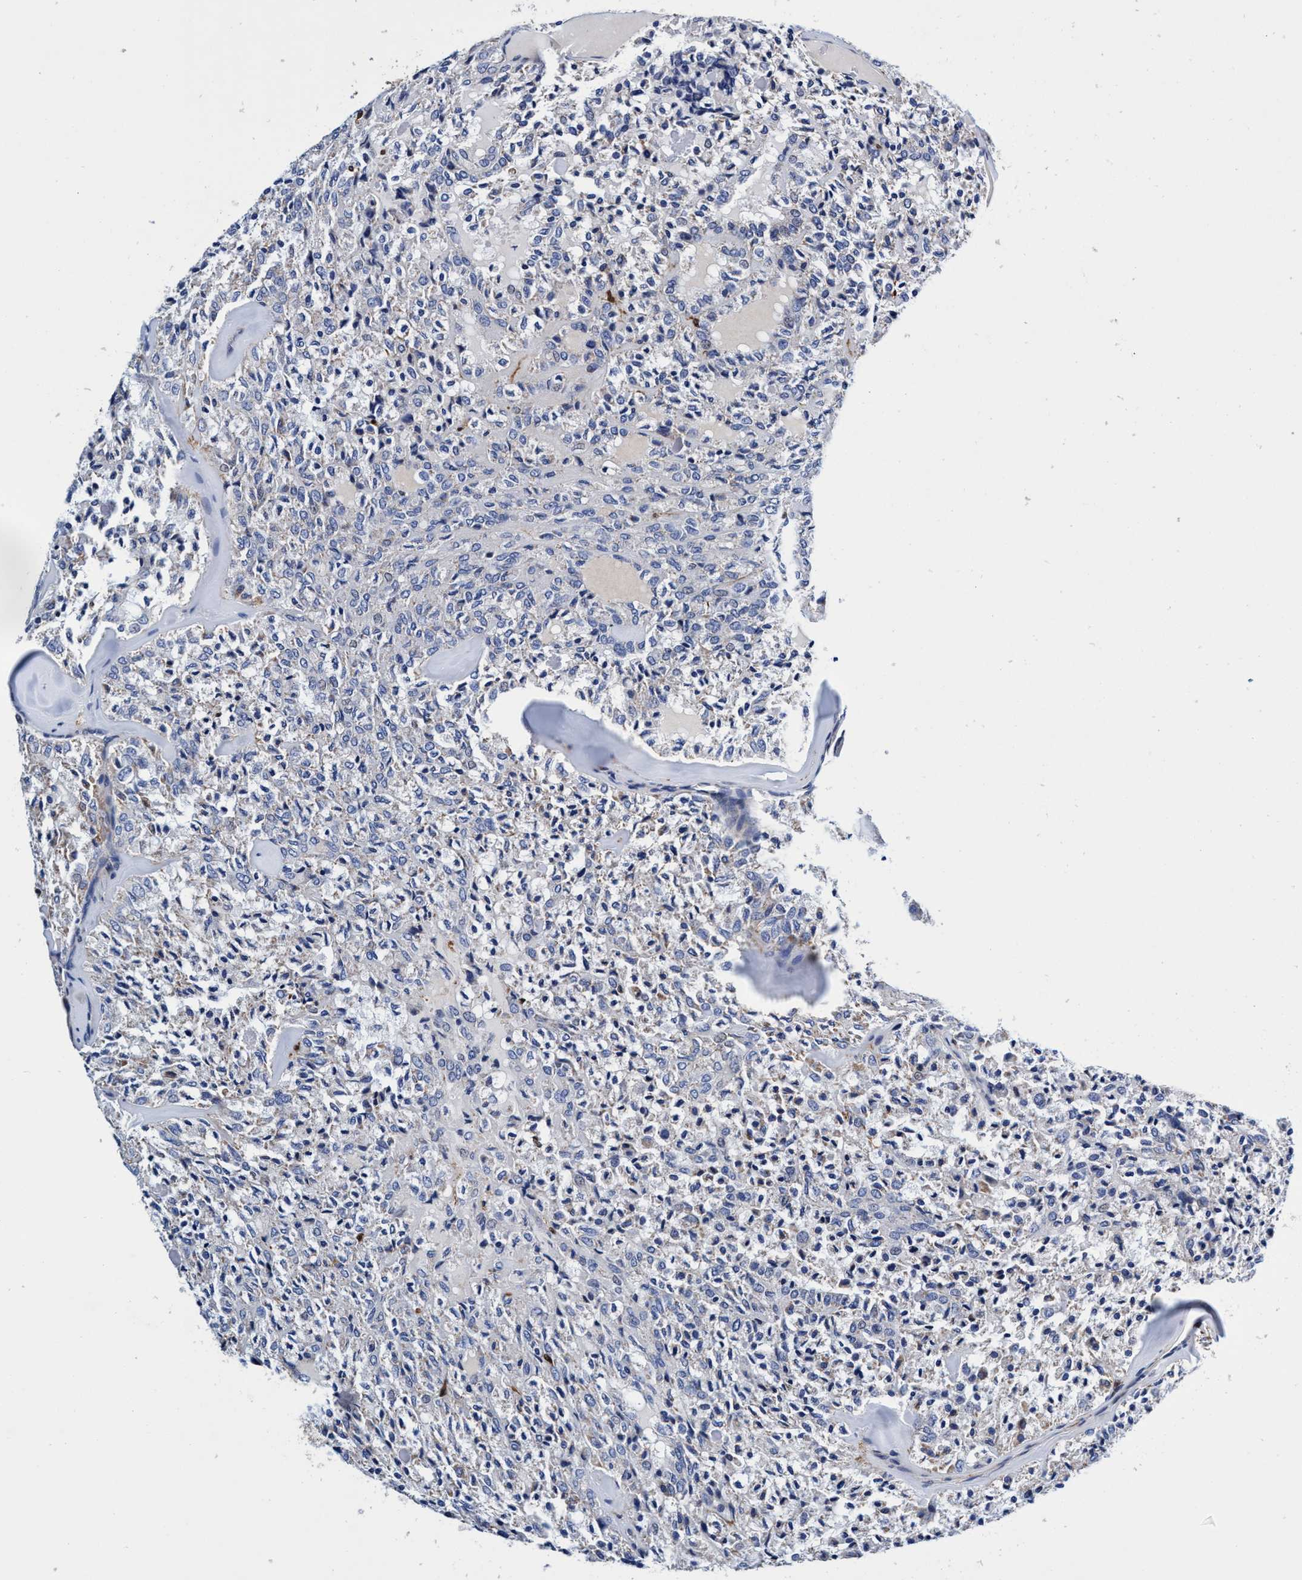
{"staining": {"intensity": "negative", "quantity": "none", "location": "none"}, "tissue": "thyroid cancer", "cell_type": "Tumor cells", "image_type": "cancer", "snomed": [{"axis": "morphology", "description": "Follicular adenoma carcinoma, NOS"}, {"axis": "topography", "description": "Thyroid gland"}], "caption": "IHC of human thyroid cancer (follicular adenoma carcinoma) demonstrates no expression in tumor cells. (DAB immunohistochemistry (IHC), high magnification).", "gene": "UBALD2", "patient": {"sex": "male", "age": 75}}